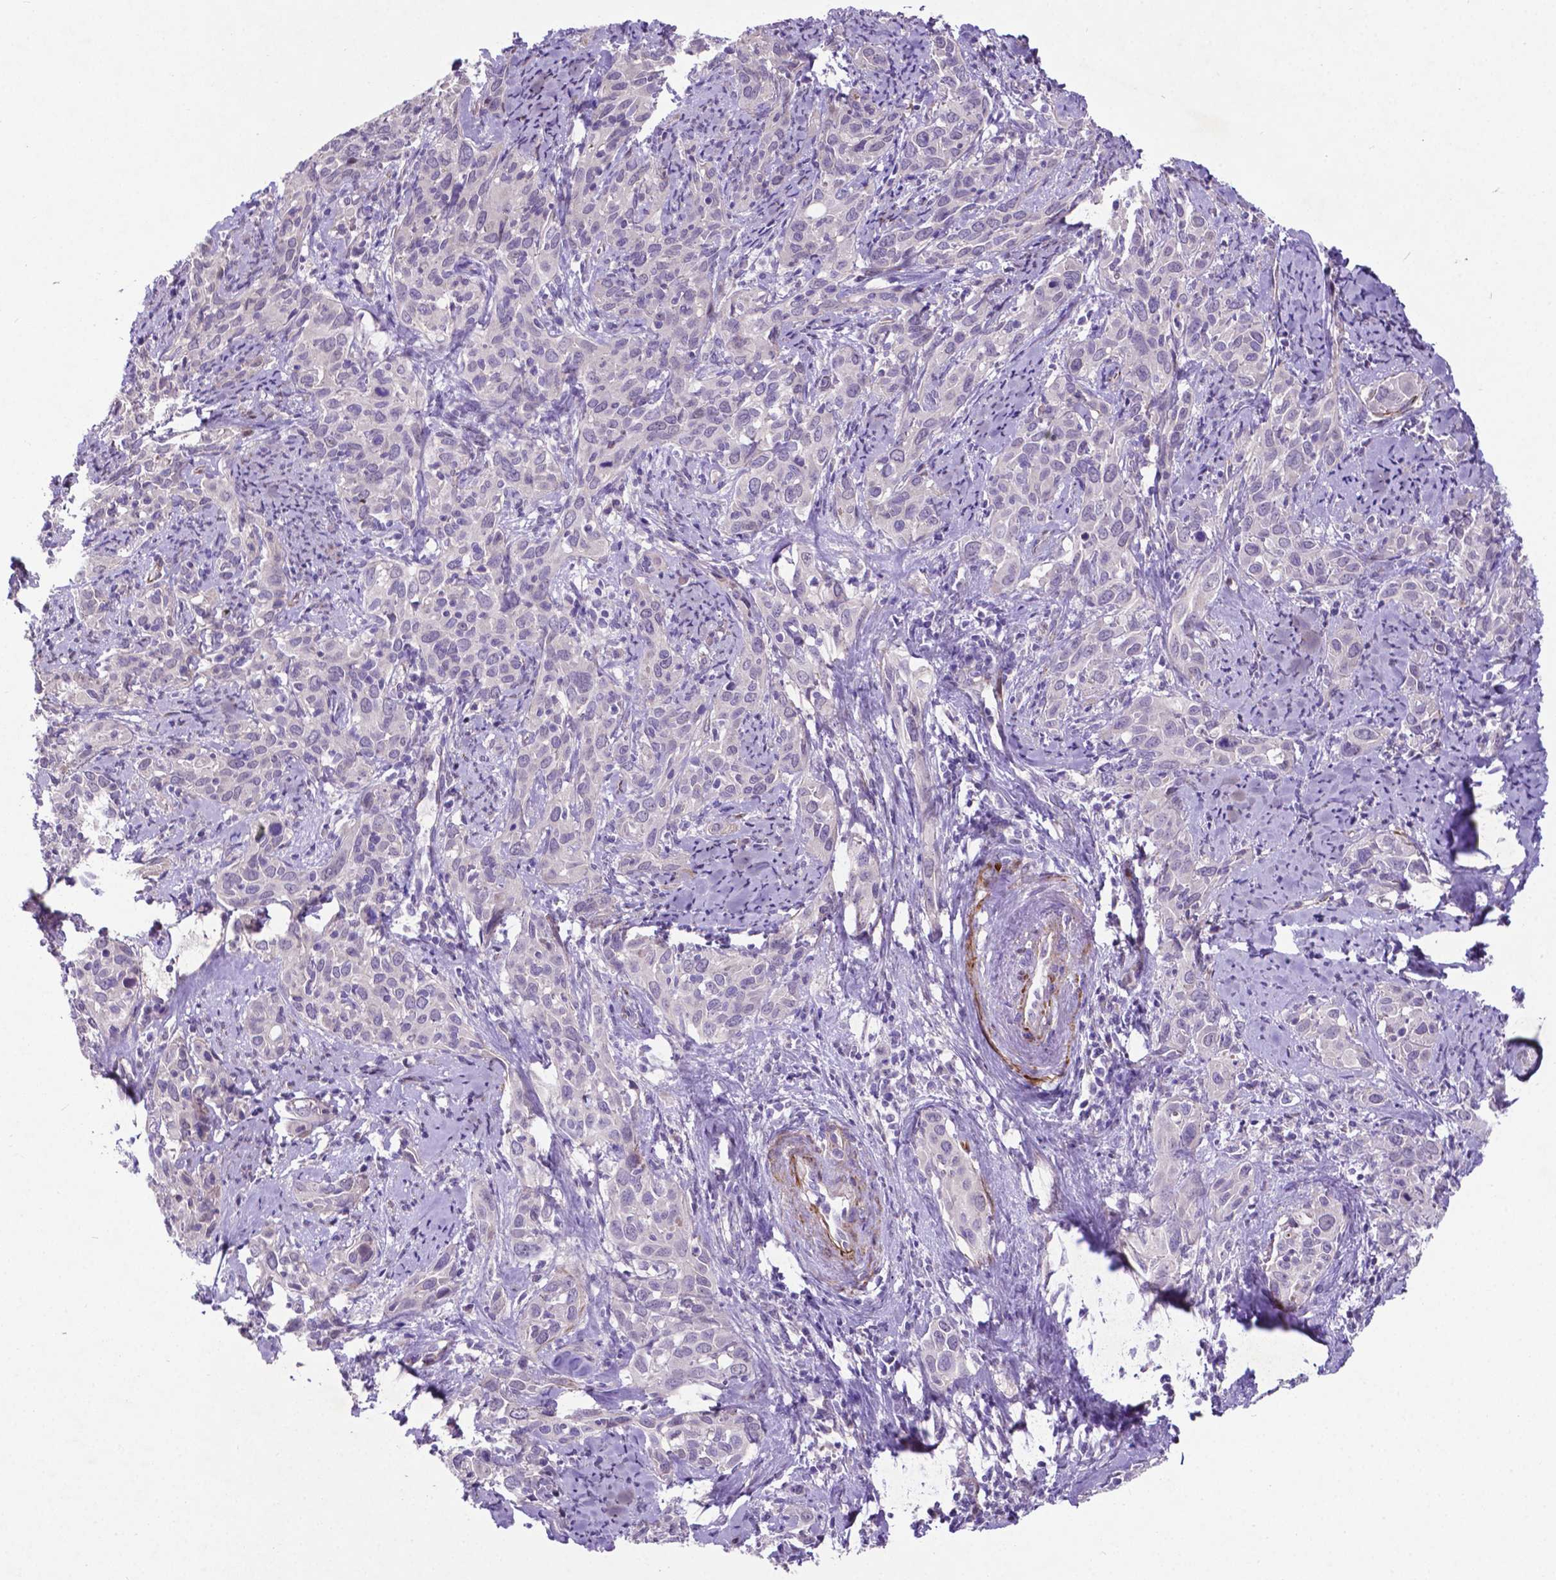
{"staining": {"intensity": "negative", "quantity": "none", "location": "none"}, "tissue": "cervical cancer", "cell_type": "Tumor cells", "image_type": "cancer", "snomed": [{"axis": "morphology", "description": "Squamous cell carcinoma, NOS"}, {"axis": "topography", "description": "Cervix"}], "caption": "An immunohistochemistry micrograph of cervical cancer is shown. There is no staining in tumor cells of cervical cancer.", "gene": "PFKFB4", "patient": {"sex": "female", "age": 51}}